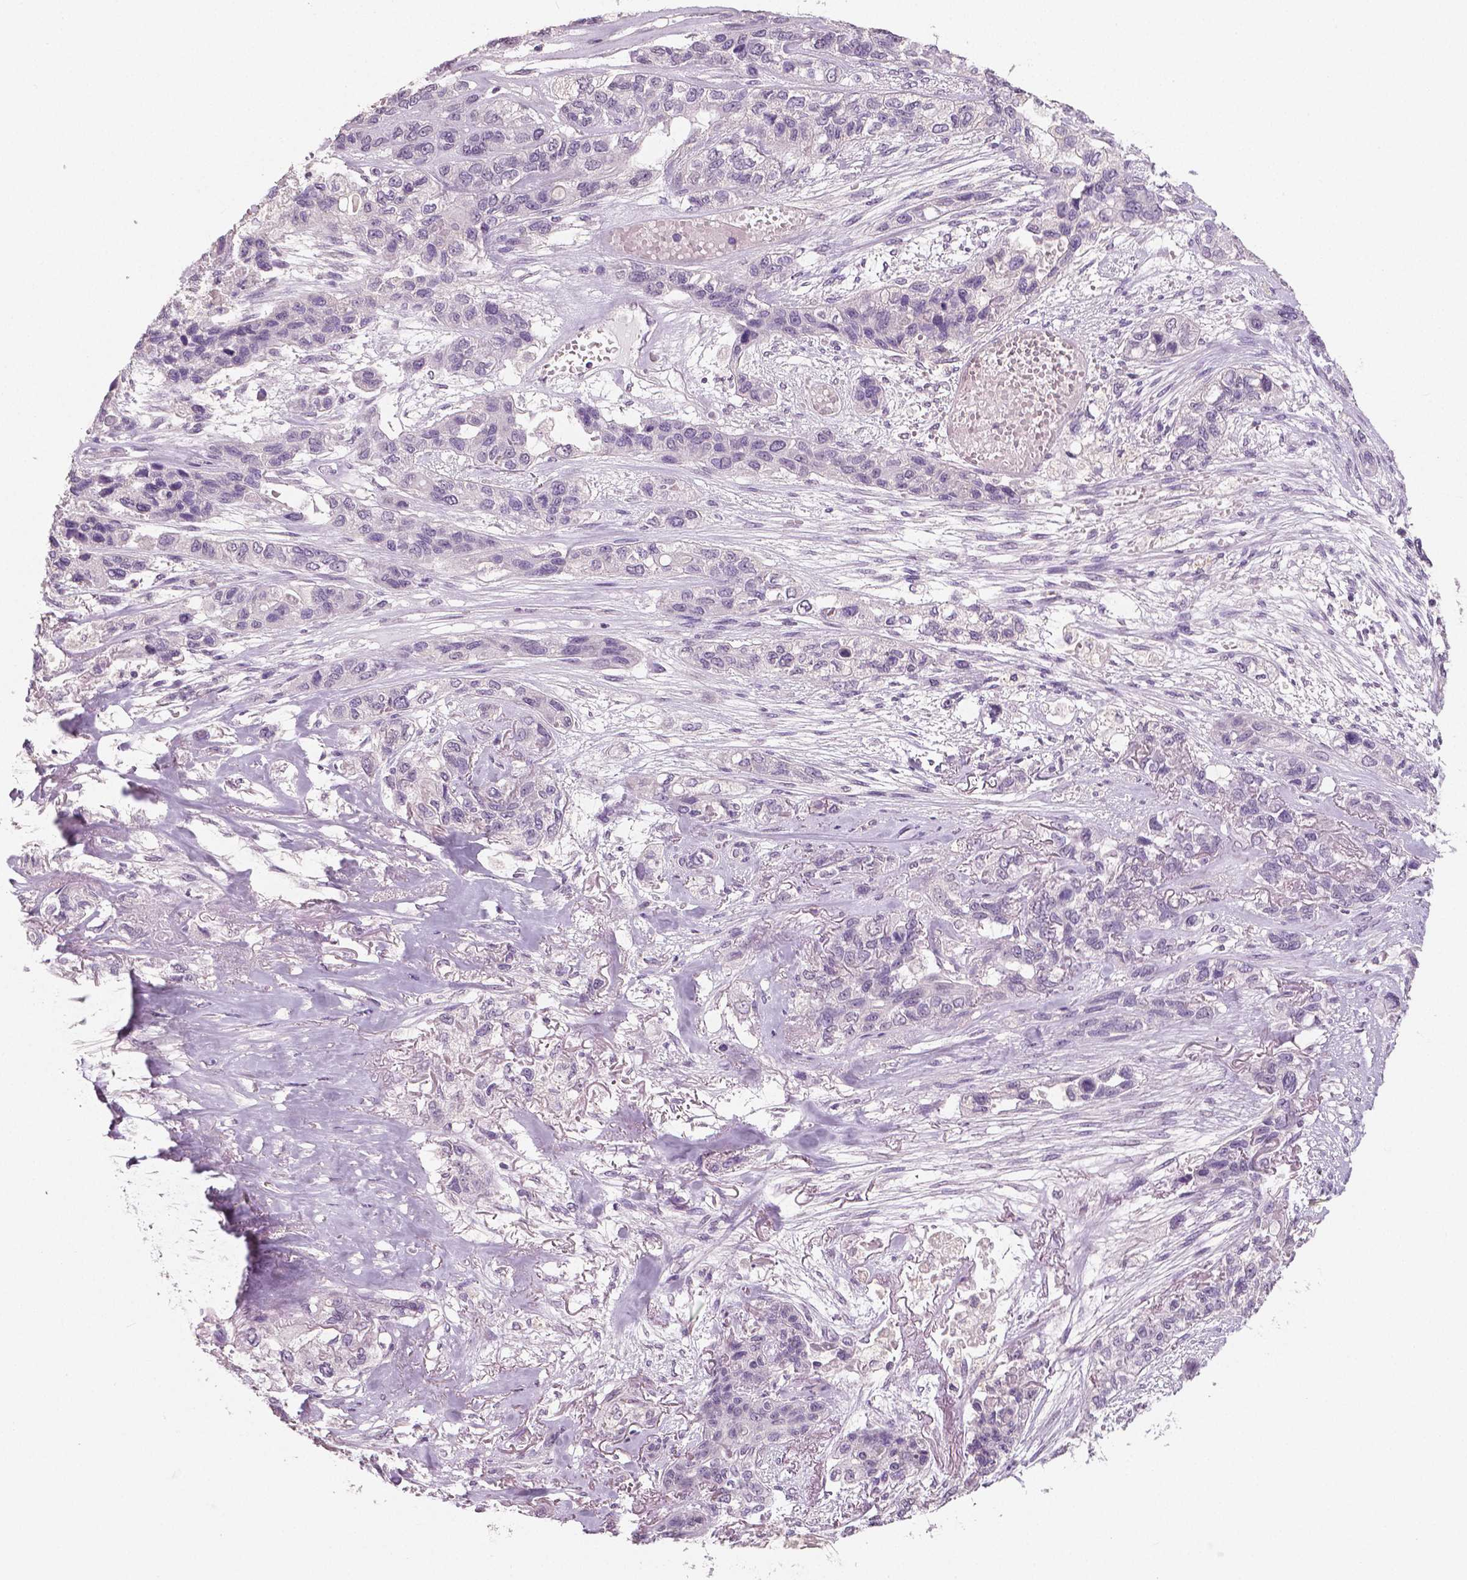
{"staining": {"intensity": "negative", "quantity": "none", "location": "none"}, "tissue": "lung cancer", "cell_type": "Tumor cells", "image_type": "cancer", "snomed": [{"axis": "morphology", "description": "Squamous cell carcinoma, NOS"}, {"axis": "topography", "description": "Lung"}], "caption": "This is an immunohistochemistry histopathology image of human lung squamous cell carcinoma. There is no staining in tumor cells.", "gene": "NECAB1", "patient": {"sex": "female", "age": 70}}